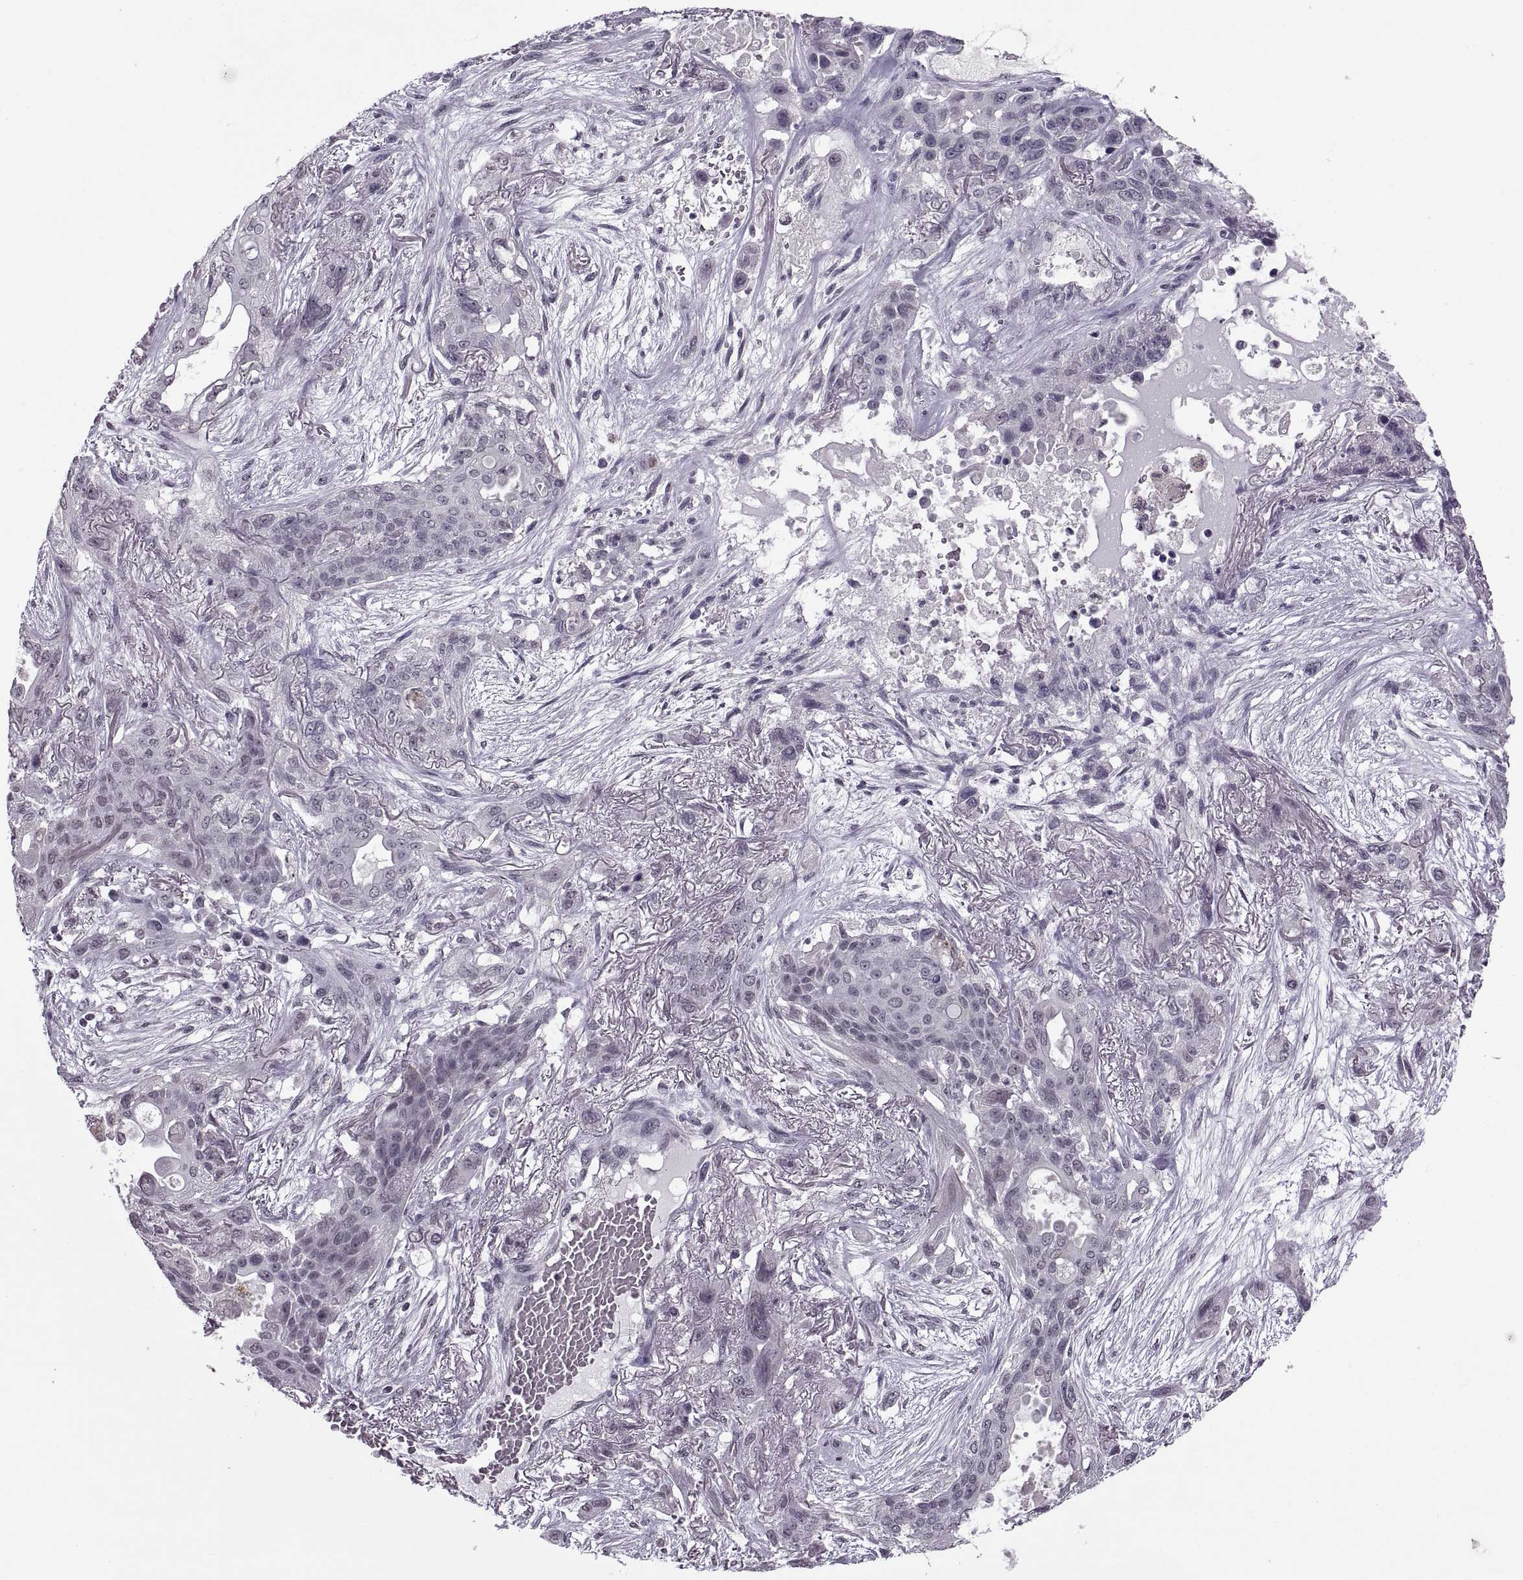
{"staining": {"intensity": "negative", "quantity": "none", "location": "none"}, "tissue": "lung cancer", "cell_type": "Tumor cells", "image_type": "cancer", "snomed": [{"axis": "morphology", "description": "Squamous cell carcinoma, NOS"}, {"axis": "topography", "description": "Lung"}], "caption": "A histopathology image of human squamous cell carcinoma (lung) is negative for staining in tumor cells.", "gene": "OTP", "patient": {"sex": "female", "age": 70}}